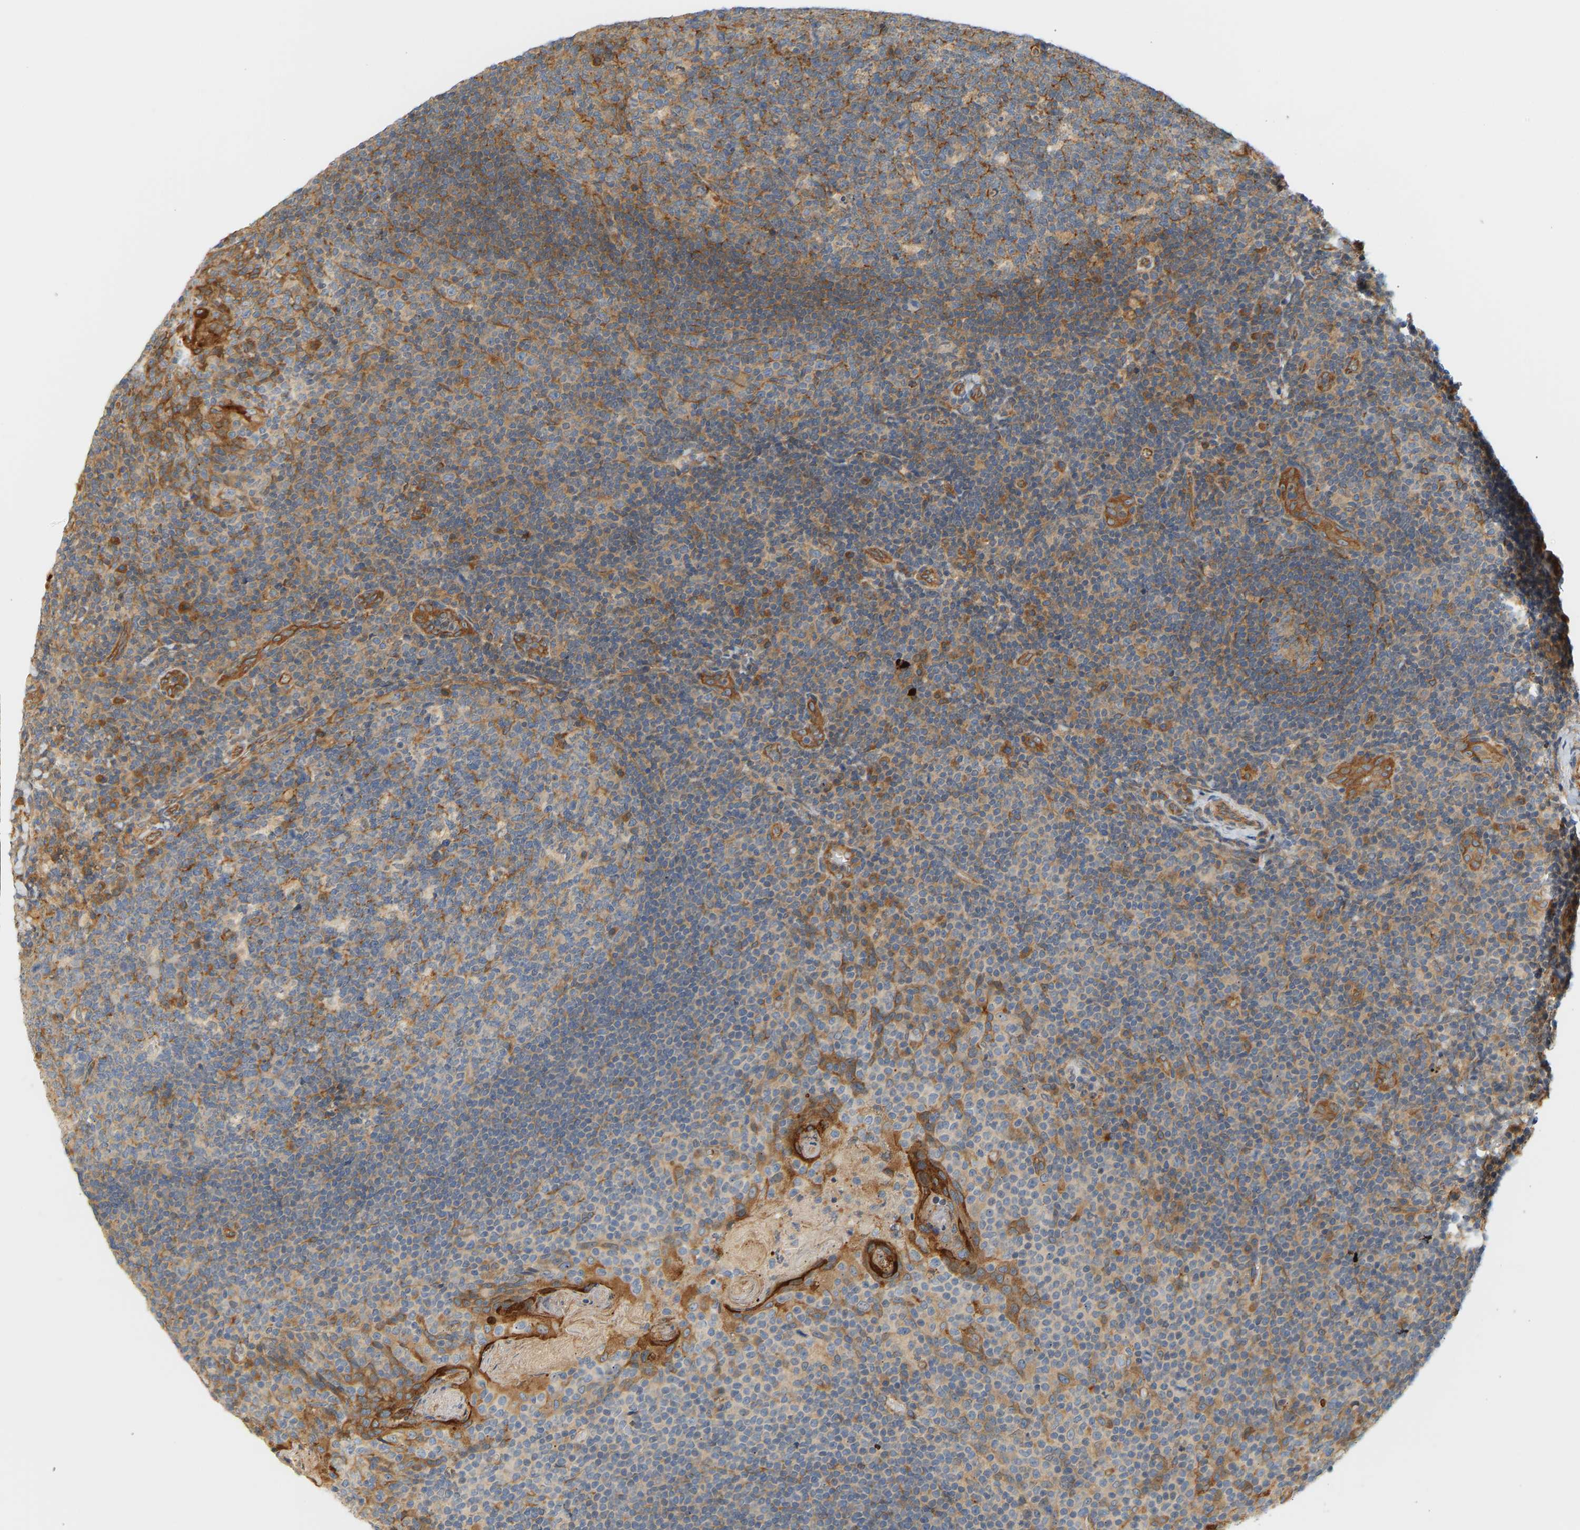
{"staining": {"intensity": "moderate", "quantity": "25%-75%", "location": "cytoplasmic/membranous"}, "tissue": "tonsil", "cell_type": "Germinal center cells", "image_type": "normal", "snomed": [{"axis": "morphology", "description": "Normal tissue, NOS"}, {"axis": "topography", "description": "Tonsil"}], "caption": "Tonsil stained with a brown dye demonstrates moderate cytoplasmic/membranous positive expression in about 25%-75% of germinal center cells.", "gene": "CEP57", "patient": {"sex": "male", "age": 17}}